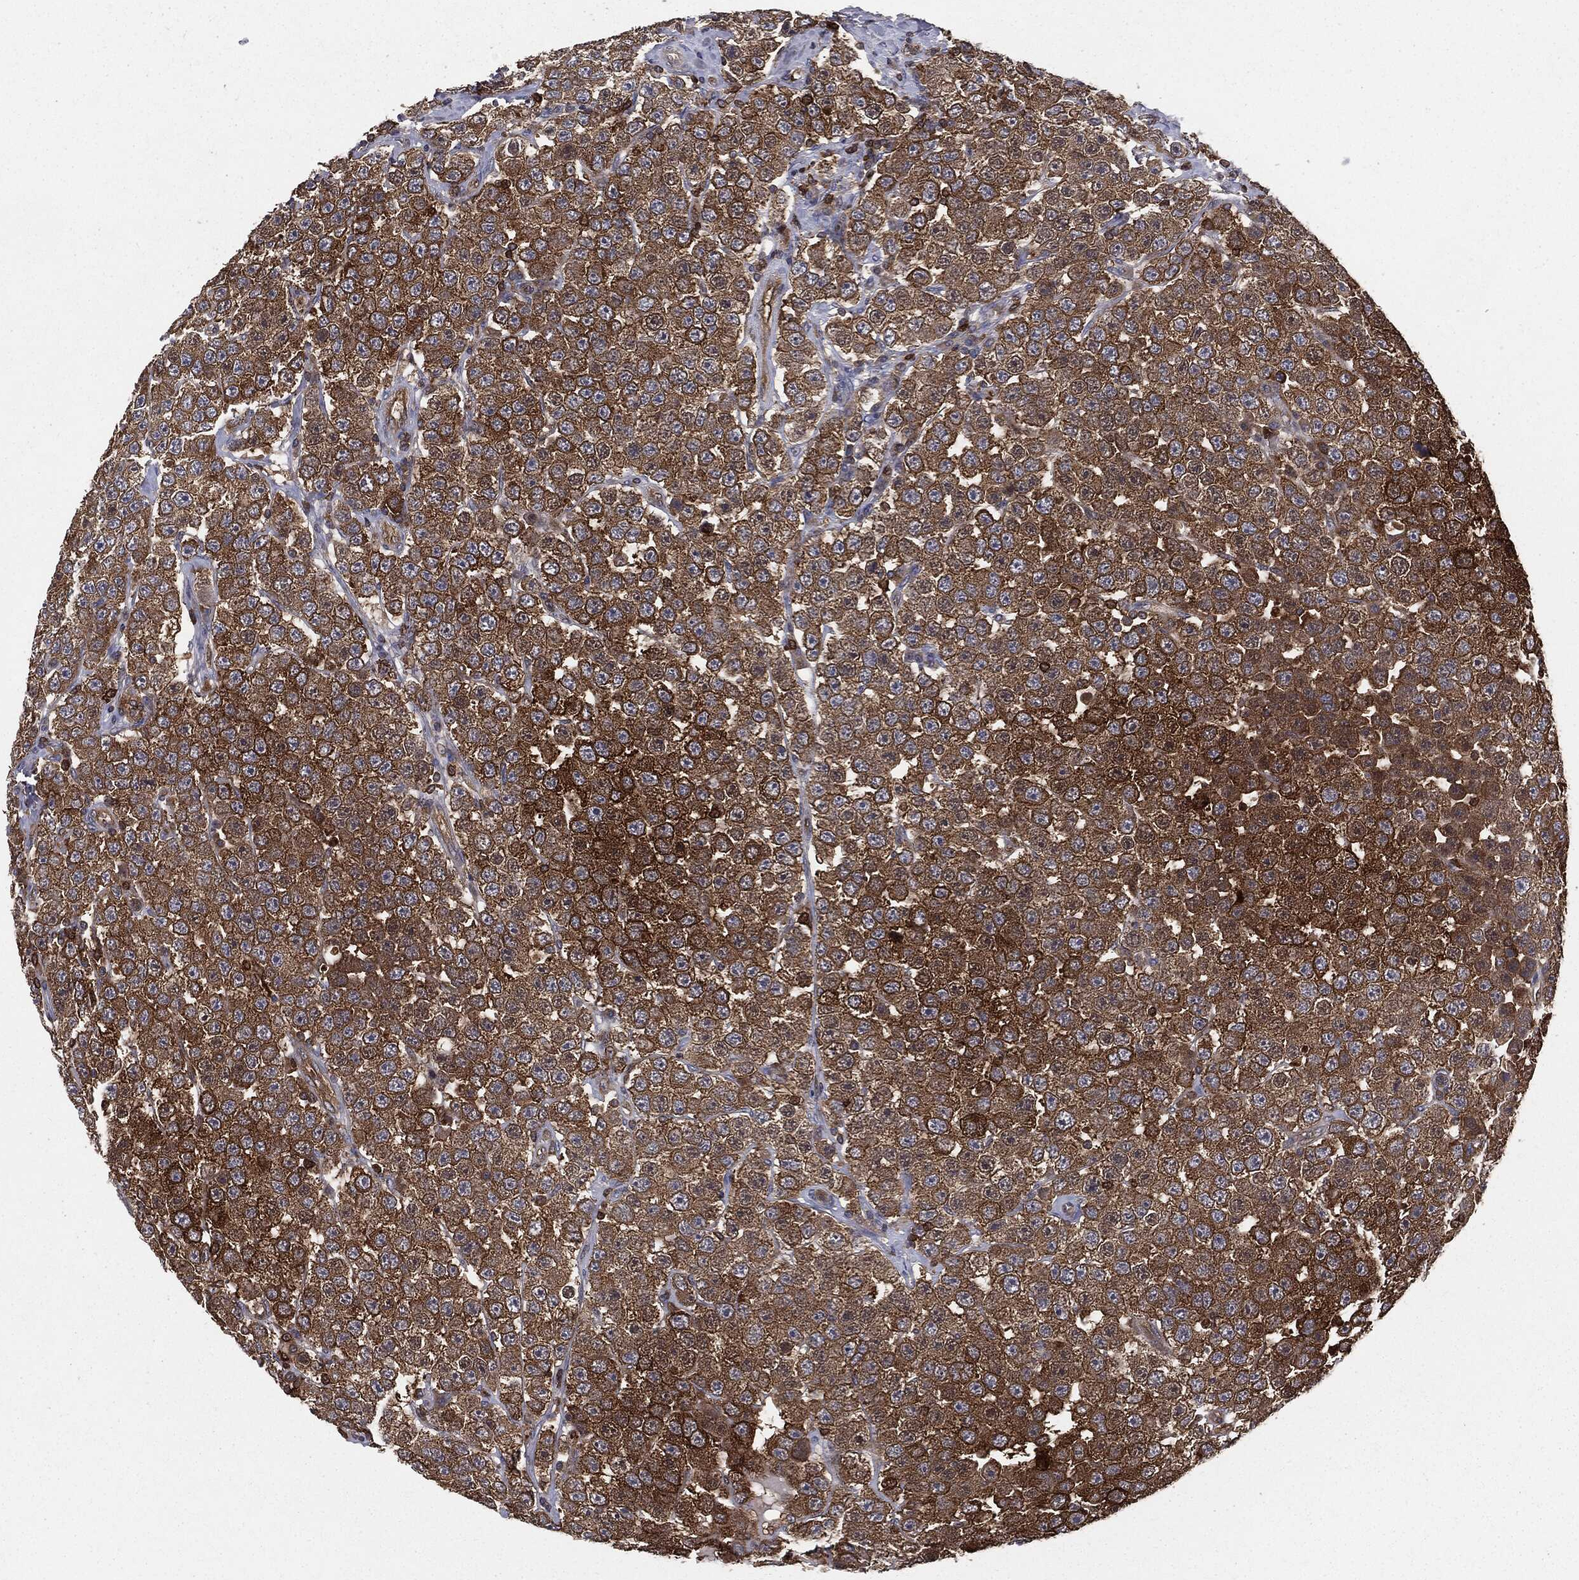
{"staining": {"intensity": "moderate", "quantity": ">75%", "location": "cytoplasmic/membranous"}, "tissue": "testis cancer", "cell_type": "Tumor cells", "image_type": "cancer", "snomed": [{"axis": "morphology", "description": "Seminoma, NOS"}, {"axis": "topography", "description": "Testis"}], "caption": "Protein staining demonstrates moderate cytoplasmic/membranous staining in about >75% of tumor cells in testis cancer.", "gene": "GNB5", "patient": {"sex": "male", "age": 28}}